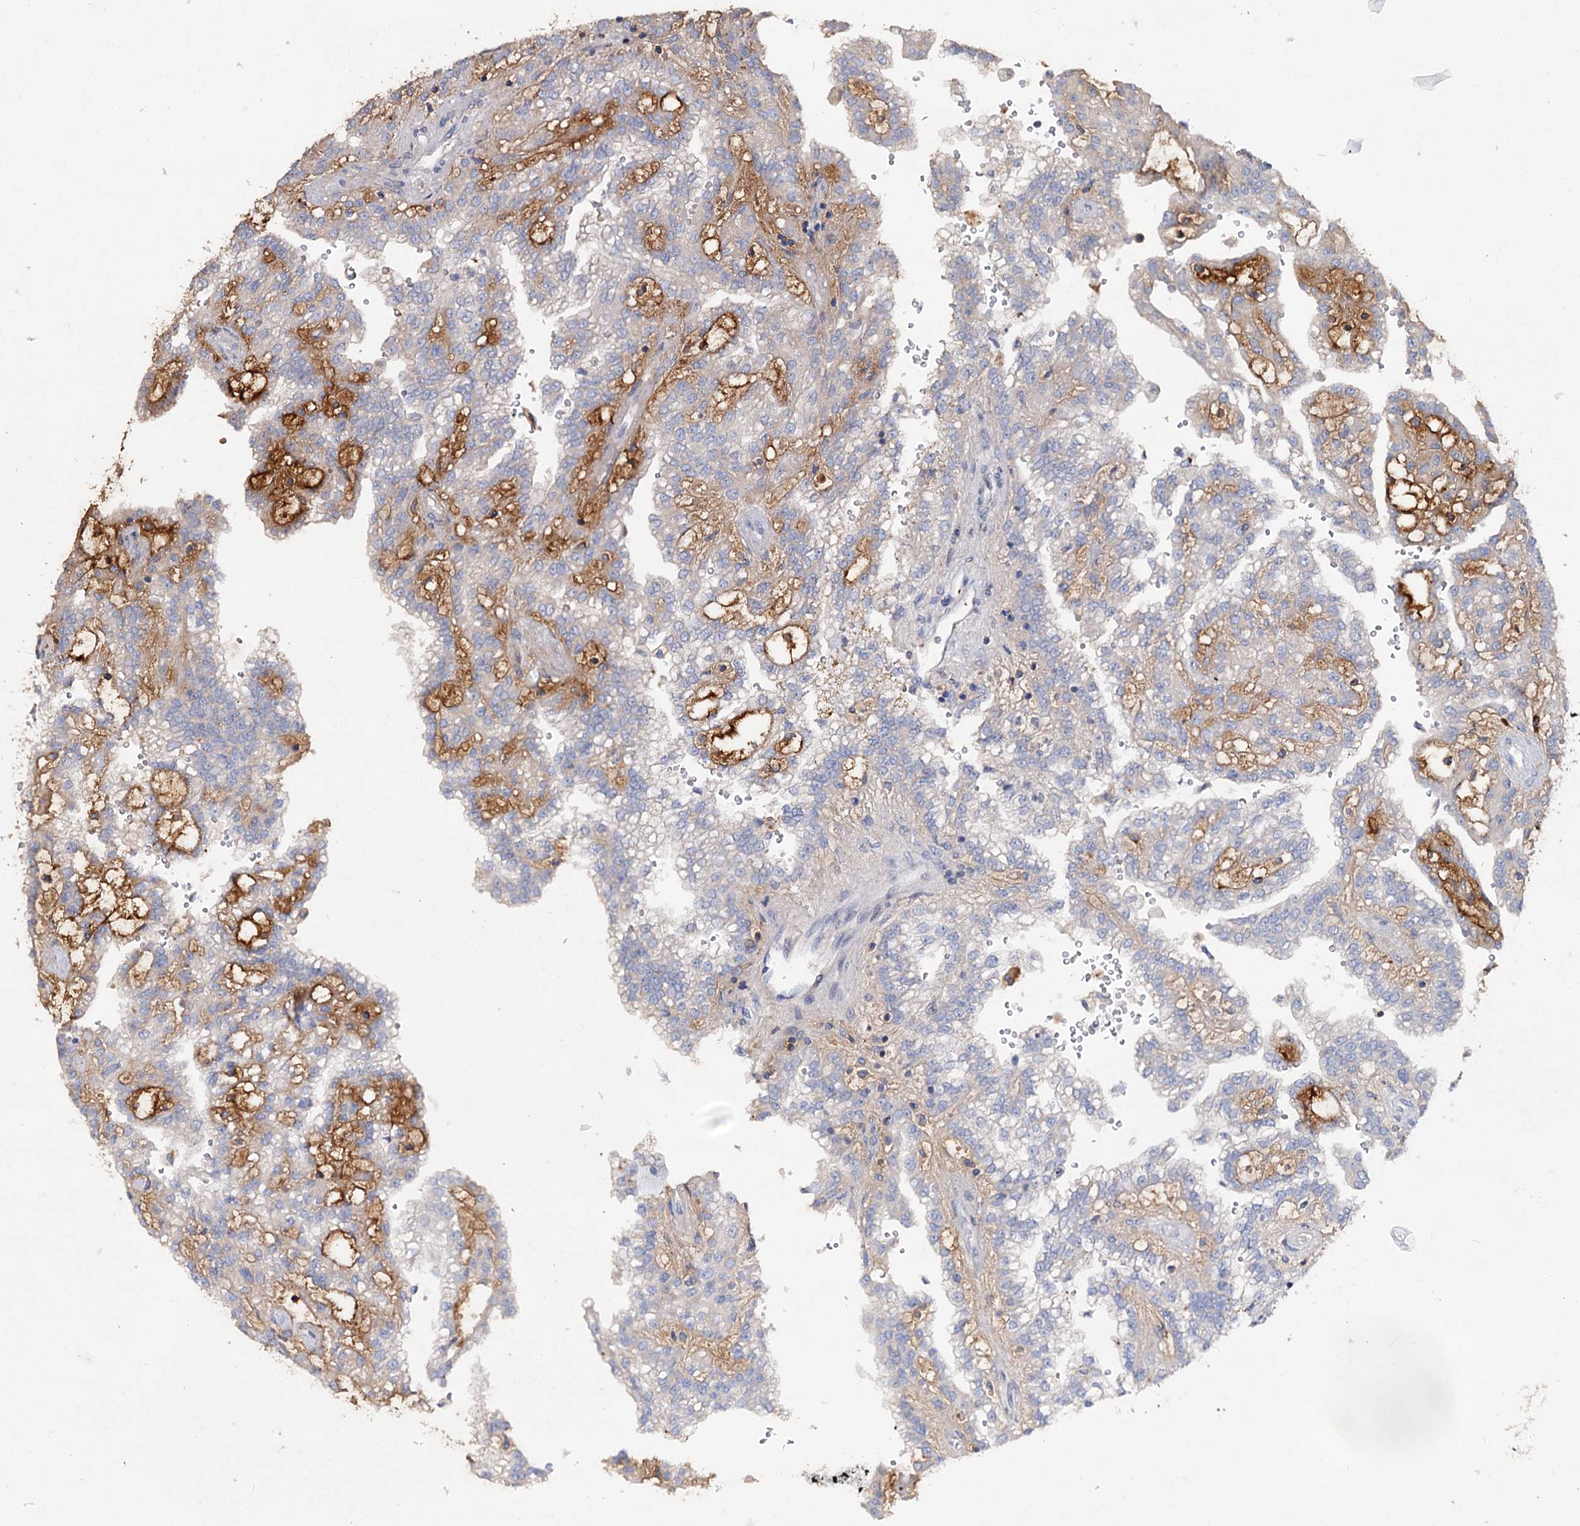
{"staining": {"intensity": "negative", "quantity": "none", "location": "none"}, "tissue": "renal cancer", "cell_type": "Tumor cells", "image_type": "cancer", "snomed": [{"axis": "morphology", "description": "Adenocarcinoma, NOS"}, {"axis": "topography", "description": "Kidney"}], "caption": "DAB (3,3'-diaminobenzidine) immunohistochemical staining of human renal adenocarcinoma shows no significant staining in tumor cells.", "gene": "DNAH6", "patient": {"sex": "male", "age": 63}}